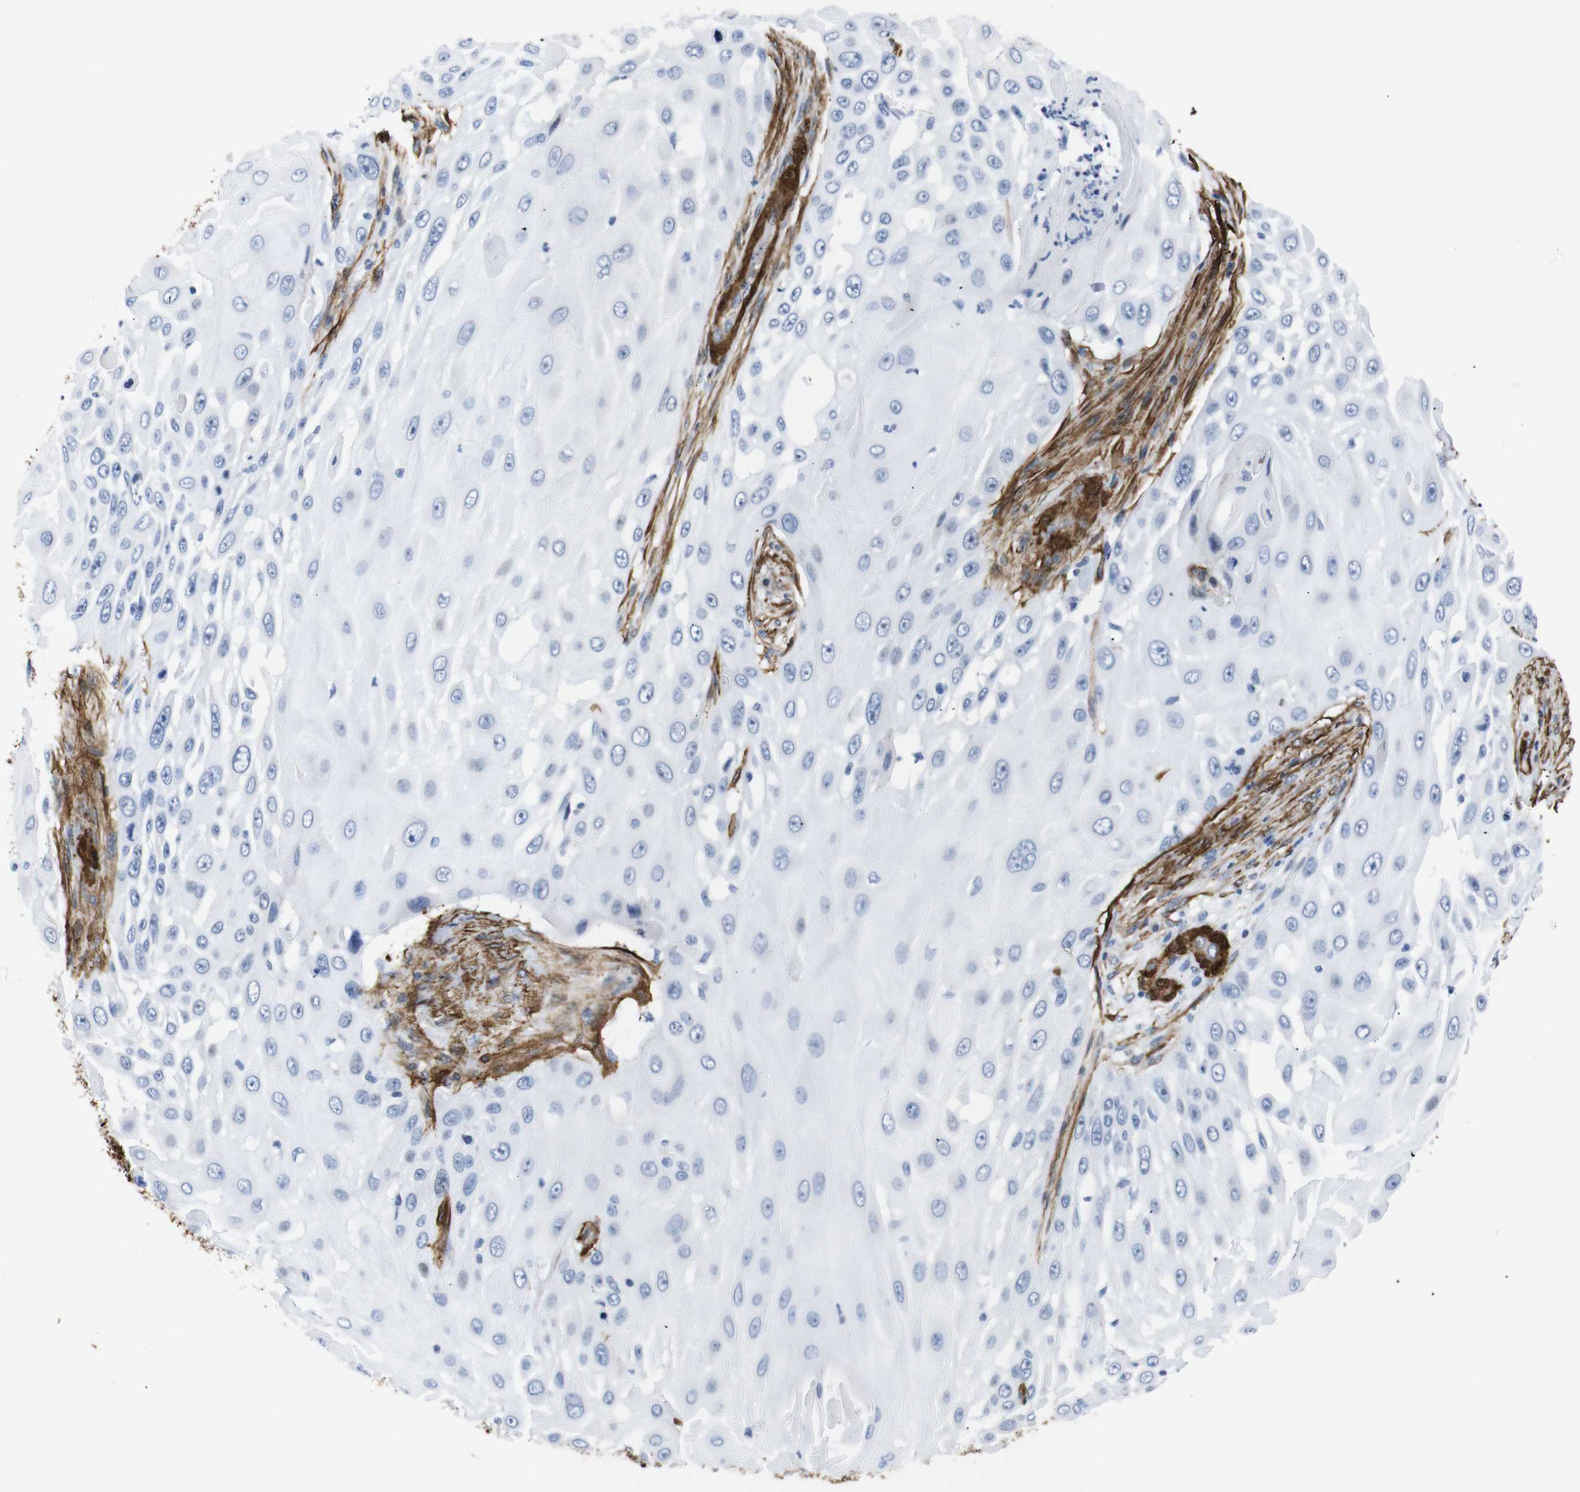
{"staining": {"intensity": "negative", "quantity": "none", "location": "none"}, "tissue": "skin cancer", "cell_type": "Tumor cells", "image_type": "cancer", "snomed": [{"axis": "morphology", "description": "Squamous cell carcinoma, NOS"}, {"axis": "topography", "description": "Skin"}], "caption": "There is no significant expression in tumor cells of skin cancer (squamous cell carcinoma).", "gene": "ACTA2", "patient": {"sex": "female", "age": 44}}